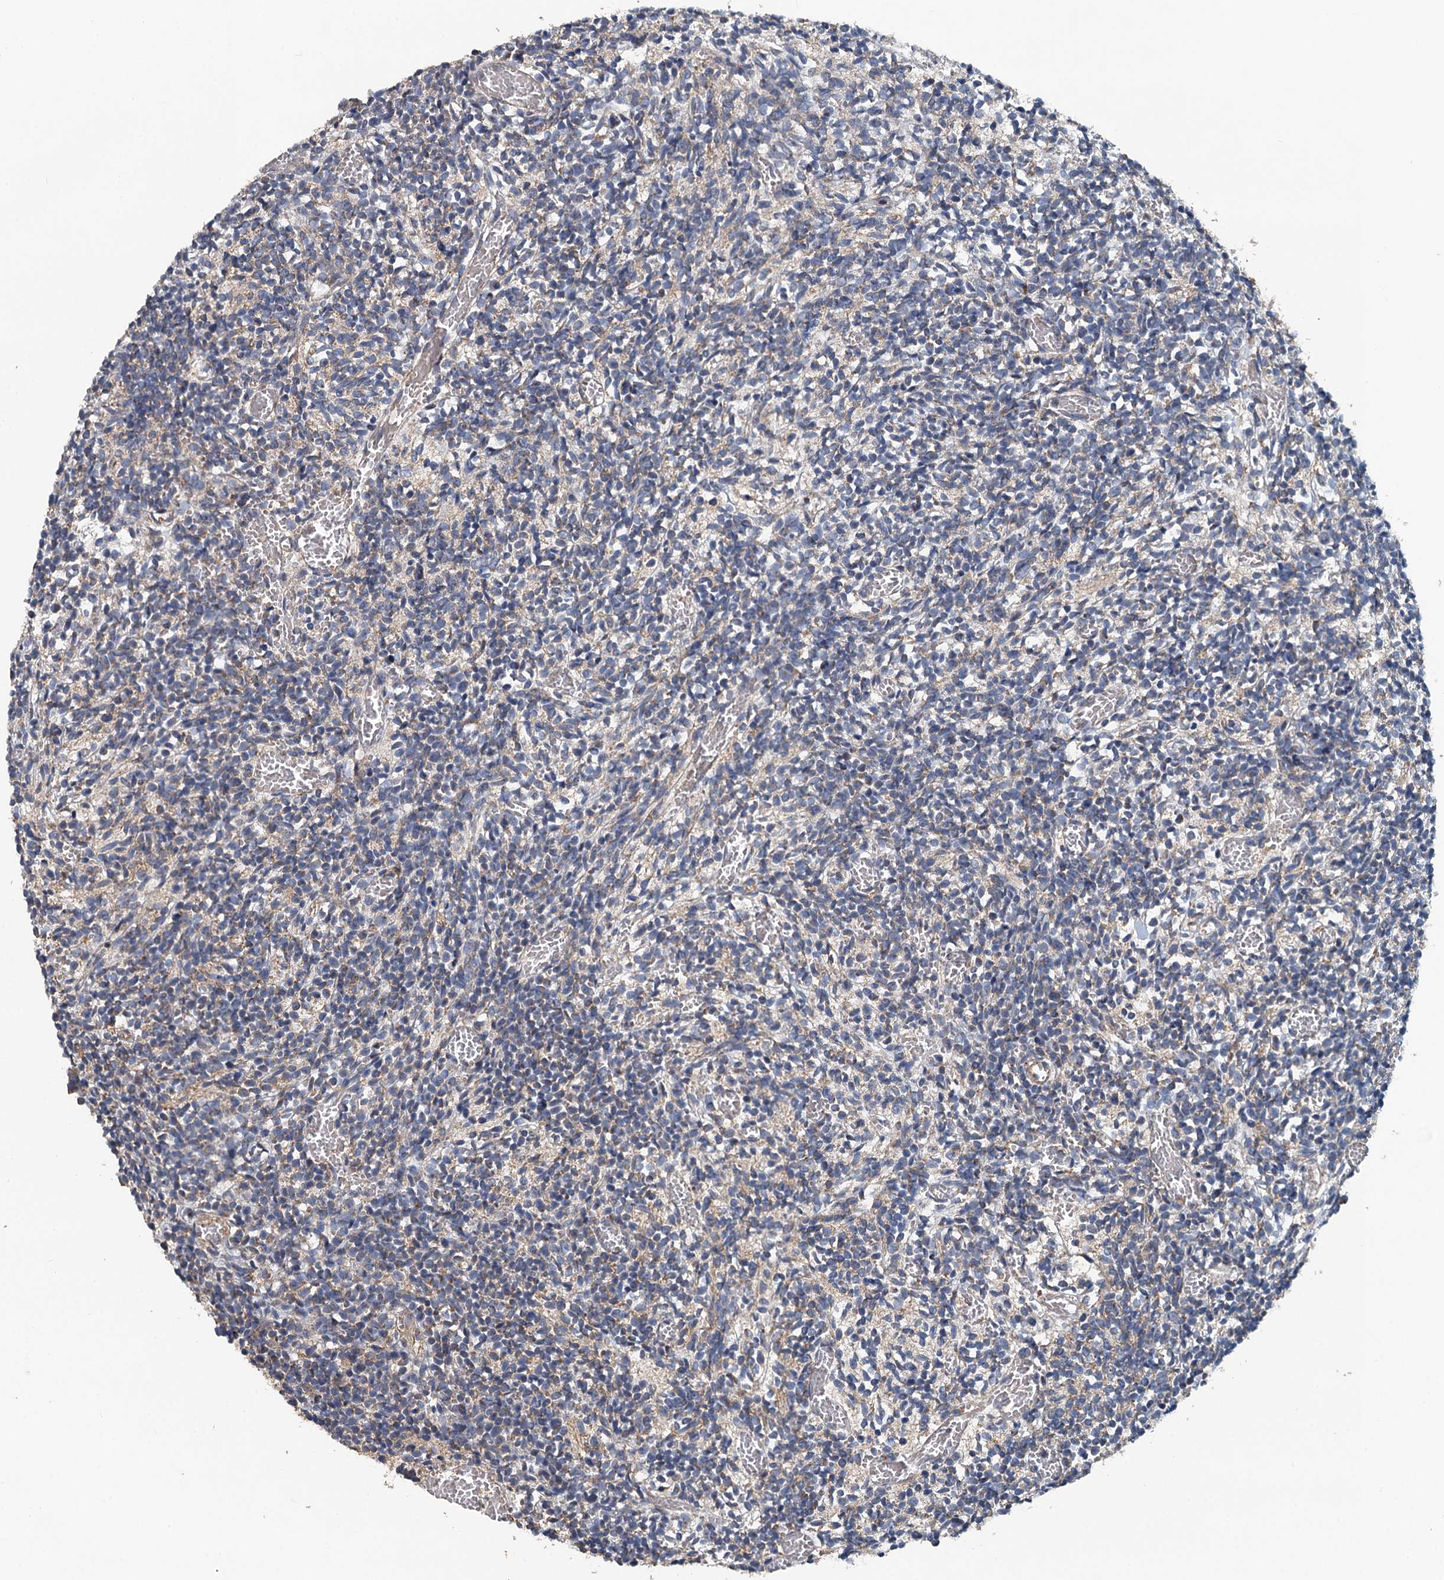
{"staining": {"intensity": "weak", "quantity": "25%-75%", "location": "cytoplasmic/membranous"}, "tissue": "glioma", "cell_type": "Tumor cells", "image_type": "cancer", "snomed": [{"axis": "morphology", "description": "Glioma, malignant, Low grade"}, {"axis": "topography", "description": "Brain"}], "caption": "Protein expression analysis of human low-grade glioma (malignant) reveals weak cytoplasmic/membranous staining in about 25%-75% of tumor cells.", "gene": "LRRK2", "patient": {"sex": "female", "age": 1}}